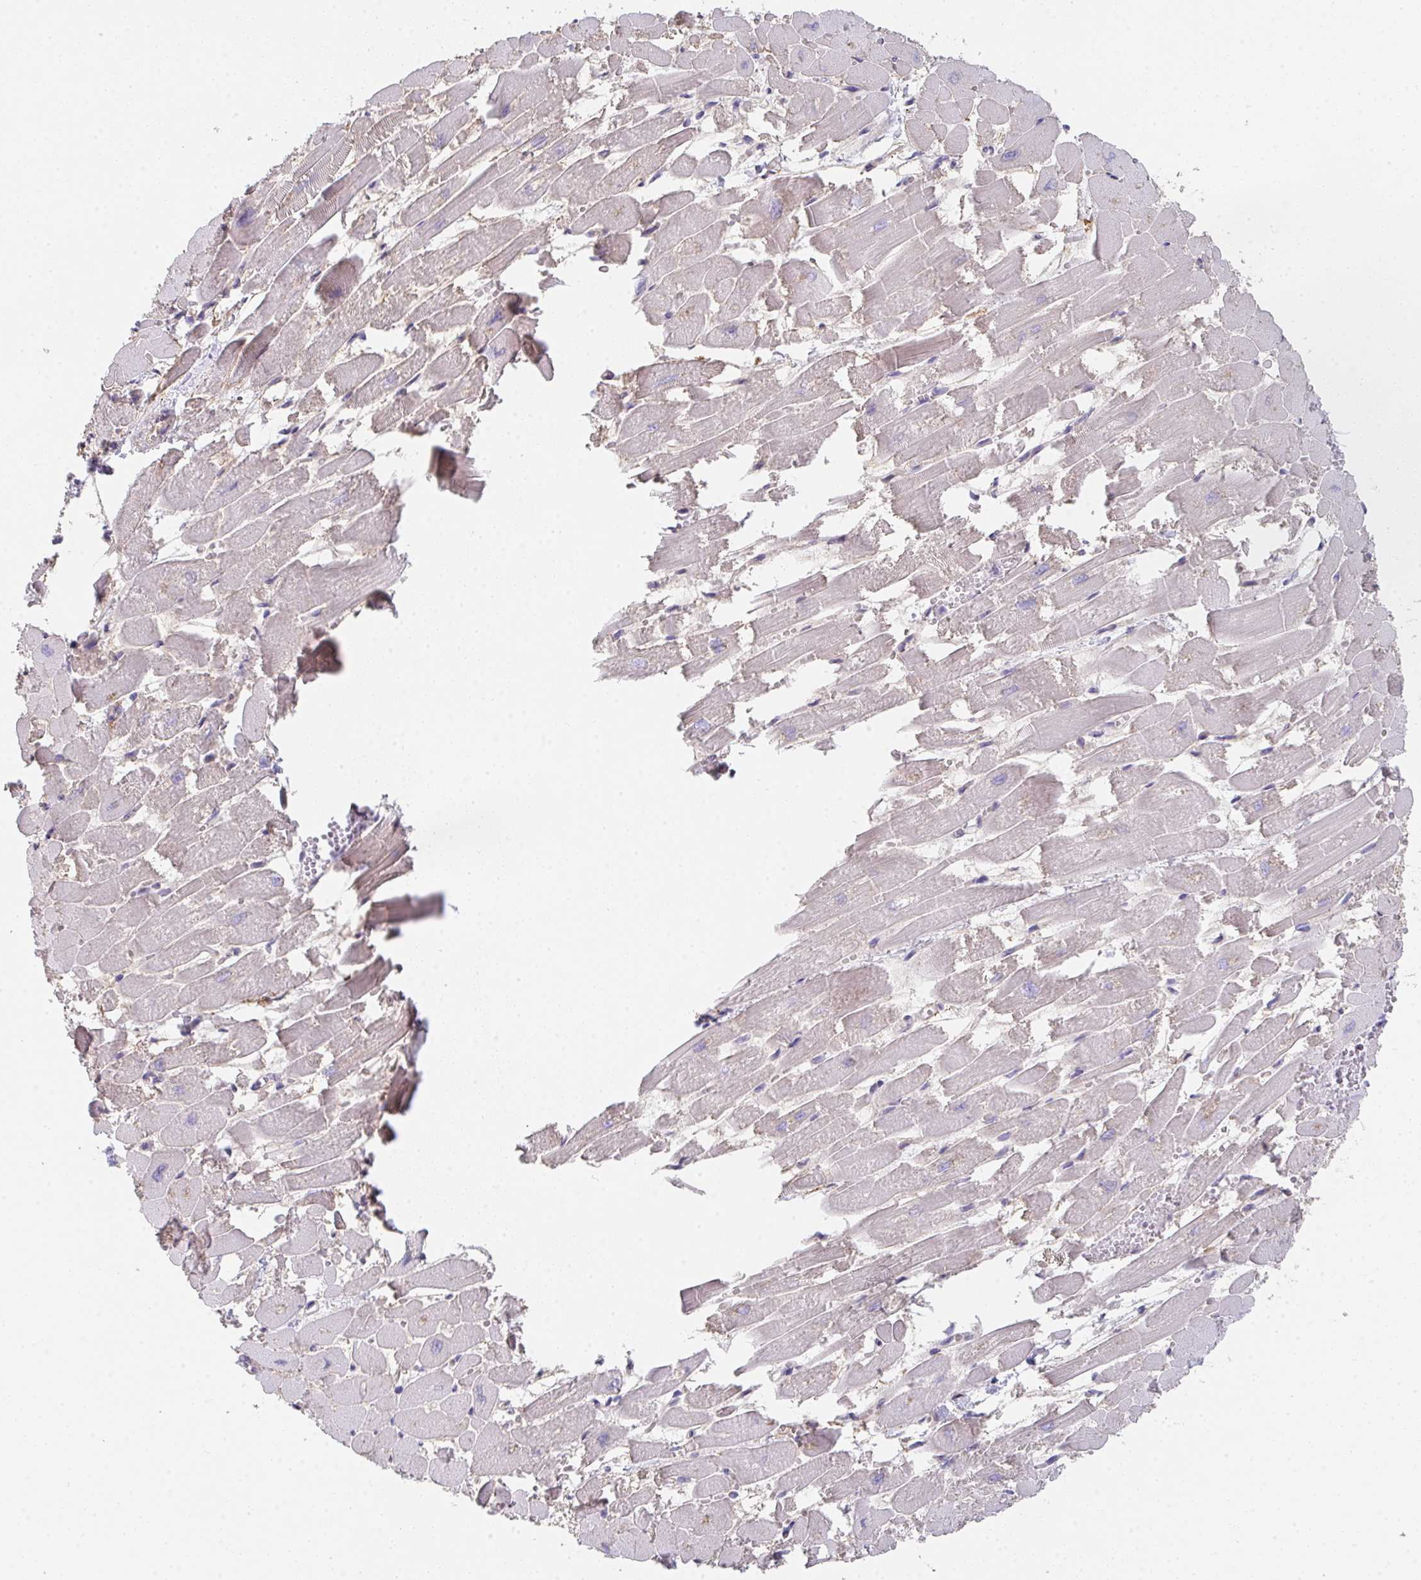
{"staining": {"intensity": "negative", "quantity": "none", "location": "none"}, "tissue": "heart muscle", "cell_type": "Cardiomyocytes", "image_type": "normal", "snomed": [{"axis": "morphology", "description": "Normal tissue, NOS"}, {"axis": "topography", "description": "Heart"}], "caption": "Immunohistochemistry photomicrograph of unremarkable heart muscle: heart muscle stained with DAB (3,3'-diaminobenzidine) reveals no significant protein expression in cardiomyocytes.", "gene": "DBN1", "patient": {"sex": "female", "age": 52}}